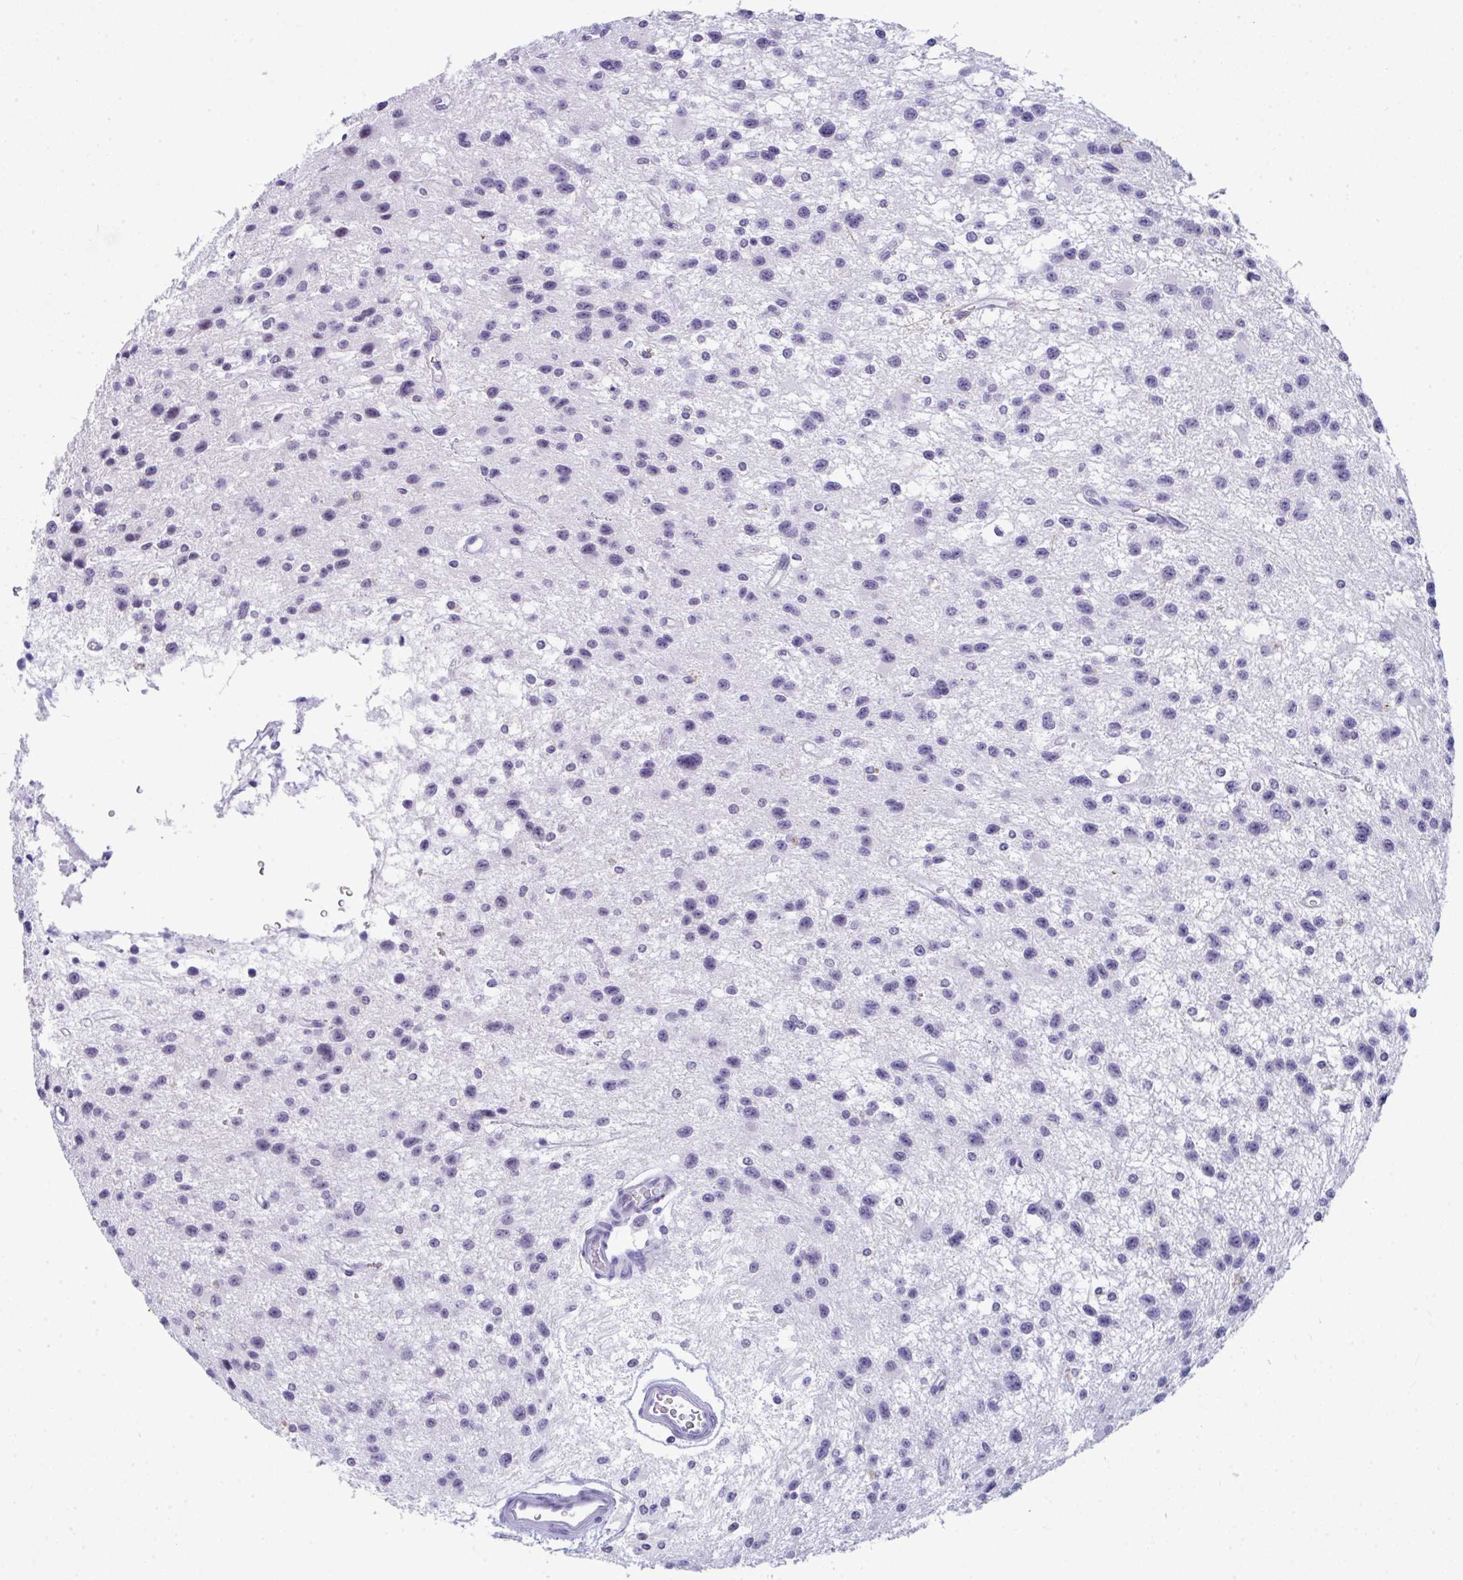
{"staining": {"intensity": "negative", "quantity": "none", "location": "none"}, "tissue": "glioma", "cell_type": "Tumor cells", "image_type": "cancer", "snomed": [{"axis": "morphology", "description": "Glioma, malignant, Low grade"}, {"axis": "topography", "description": "Brain"}], "caption": "The immunohistochemistry (IHC) histopathology image has no significant staining in tumor cells of glioma tissue. The staining is performed using DAB brown chromogen with nuclei counter-stained in using hematoxylin.", "gene": "CDK13", "patient": {"sex": "male", "age": 43}}